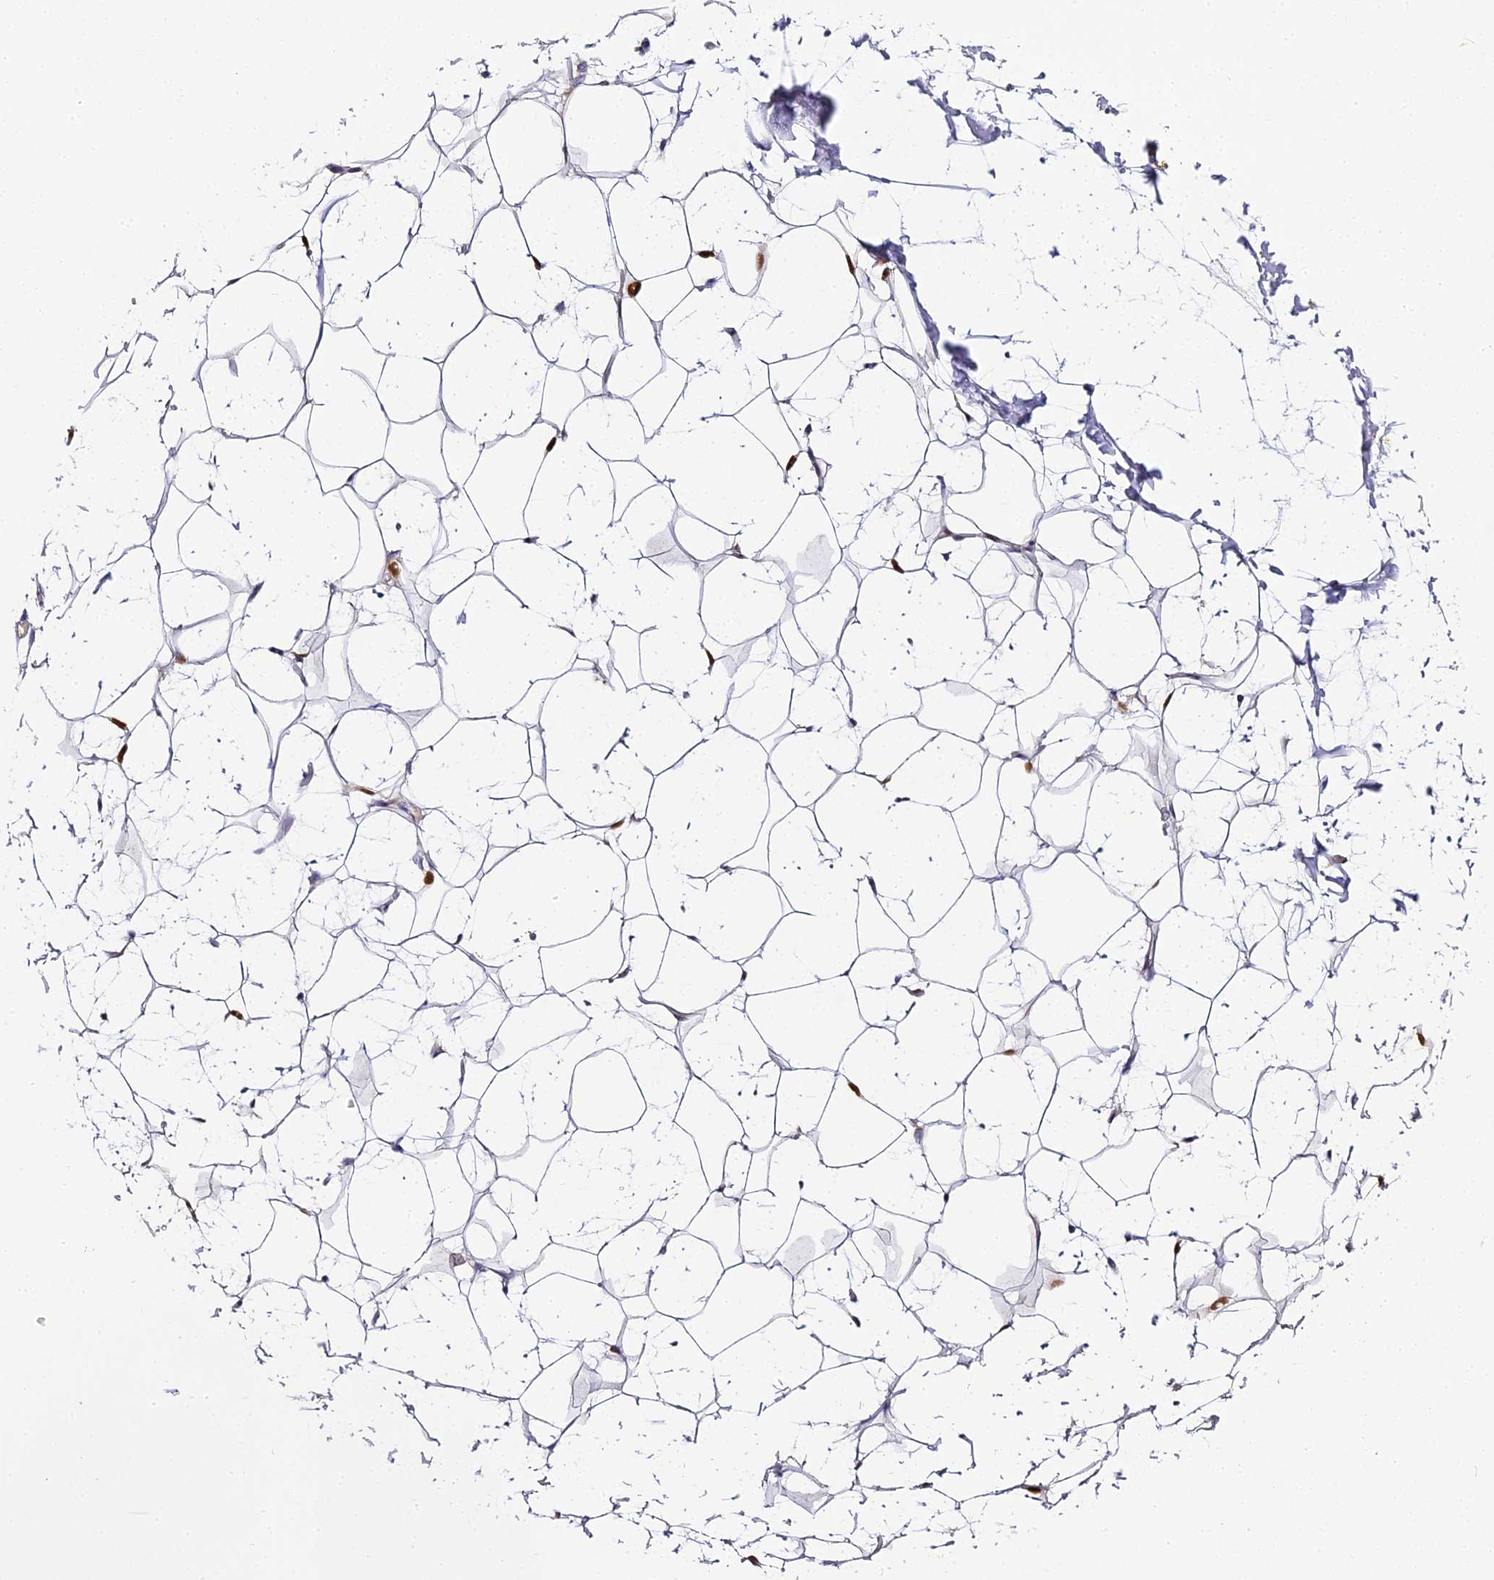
{"staining": {"intensity": "negative", "quantity": "none", "location": "none"}, "tissue": "adipose tissue", "cell_type": "Adipocytes", "image_type": "normal", "snomed": [{"axis": "morphology", "description": "Normal tissue, NOS"}, {"axis": "topography", "description": "Breast"}], "caption": "This is an immunohistochemistry (IHC) micrograph of unremarkable human adipose tissue. There is no positivity in adipocytes.", "gene": "SERP1", "patient": {"sex": "female", "age": 26}}